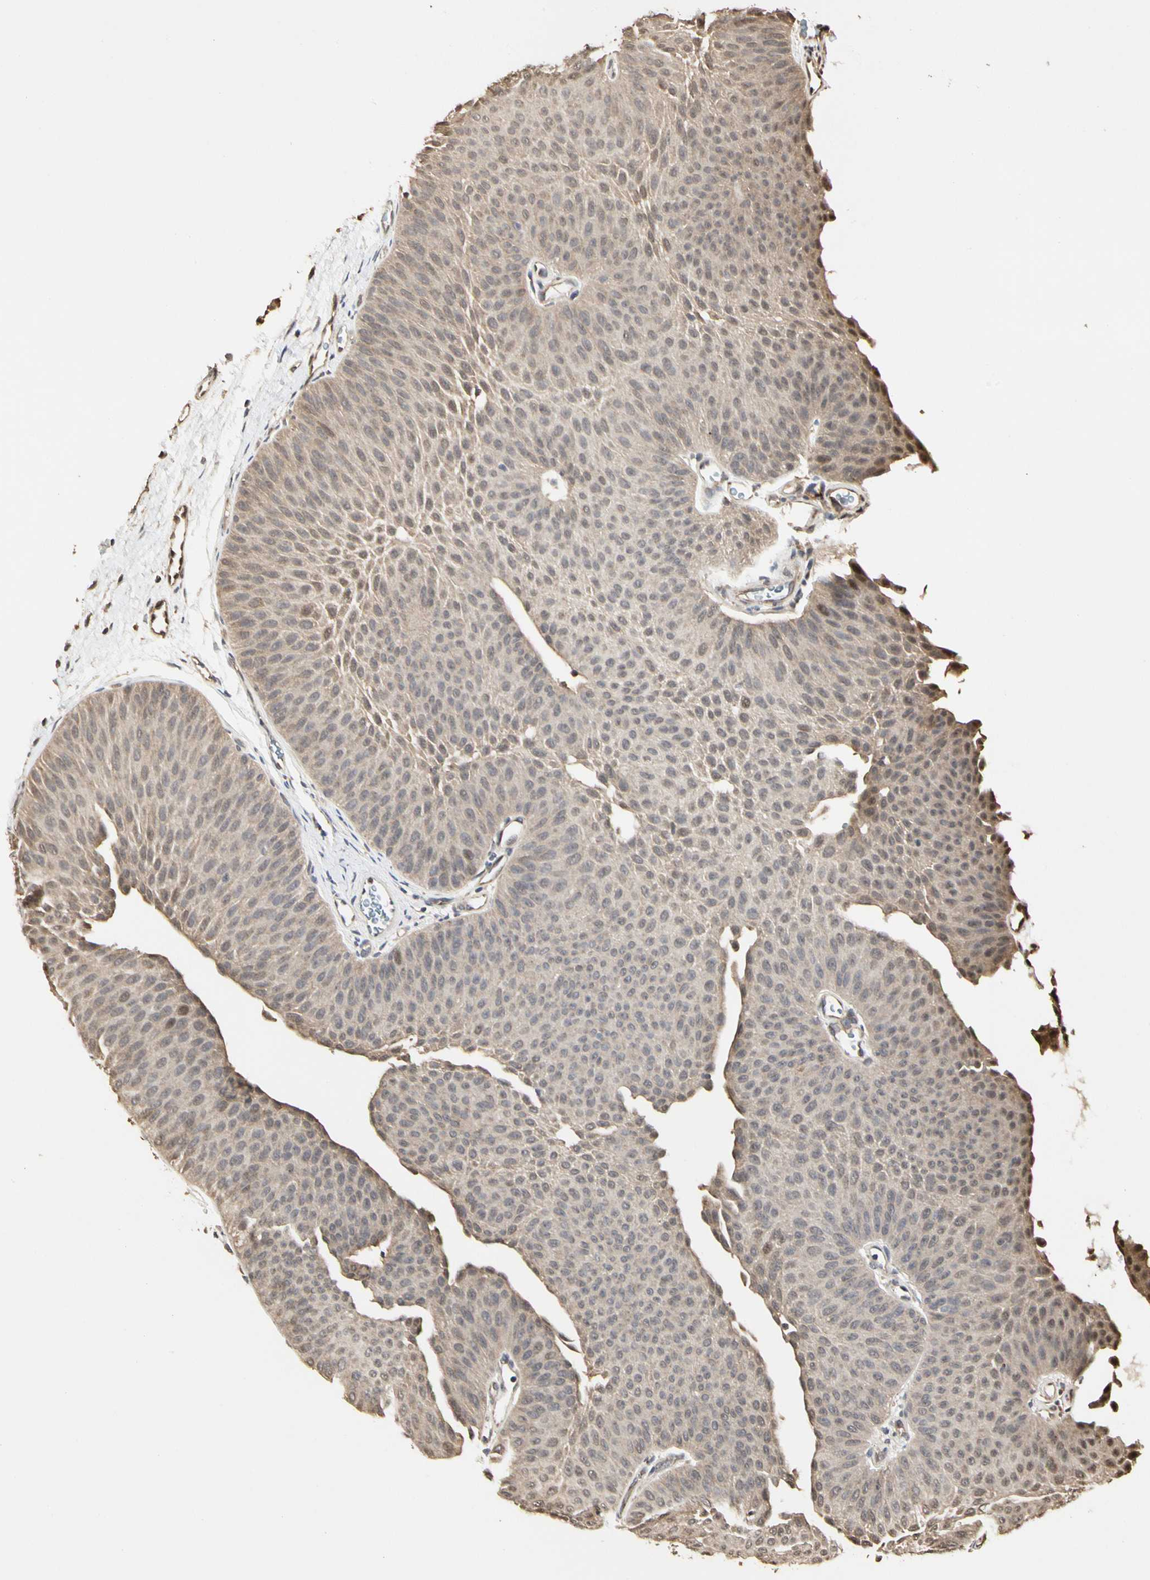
{"staining": {"intensity": "weak", "quantity": ">75%", "location": "cytoplasmic/membranous"}, "tissue": "urothelial cancer", "cell_type": "Tumor cells", "image_type": "cancer", "snomed": [{"axis": "morphology", "description": "Urothelial carcinoma, Low grade"}, {"axis": "topography", "description": "Urinary bladder"}], "caption": "A brown stain labels weak cytoplasmic/membranous positivity of a protein in human low-grade urothelial carcinoma tumor cells.", "gene": "TAOK1", "patient": {"sex": "female", "age": 60}}